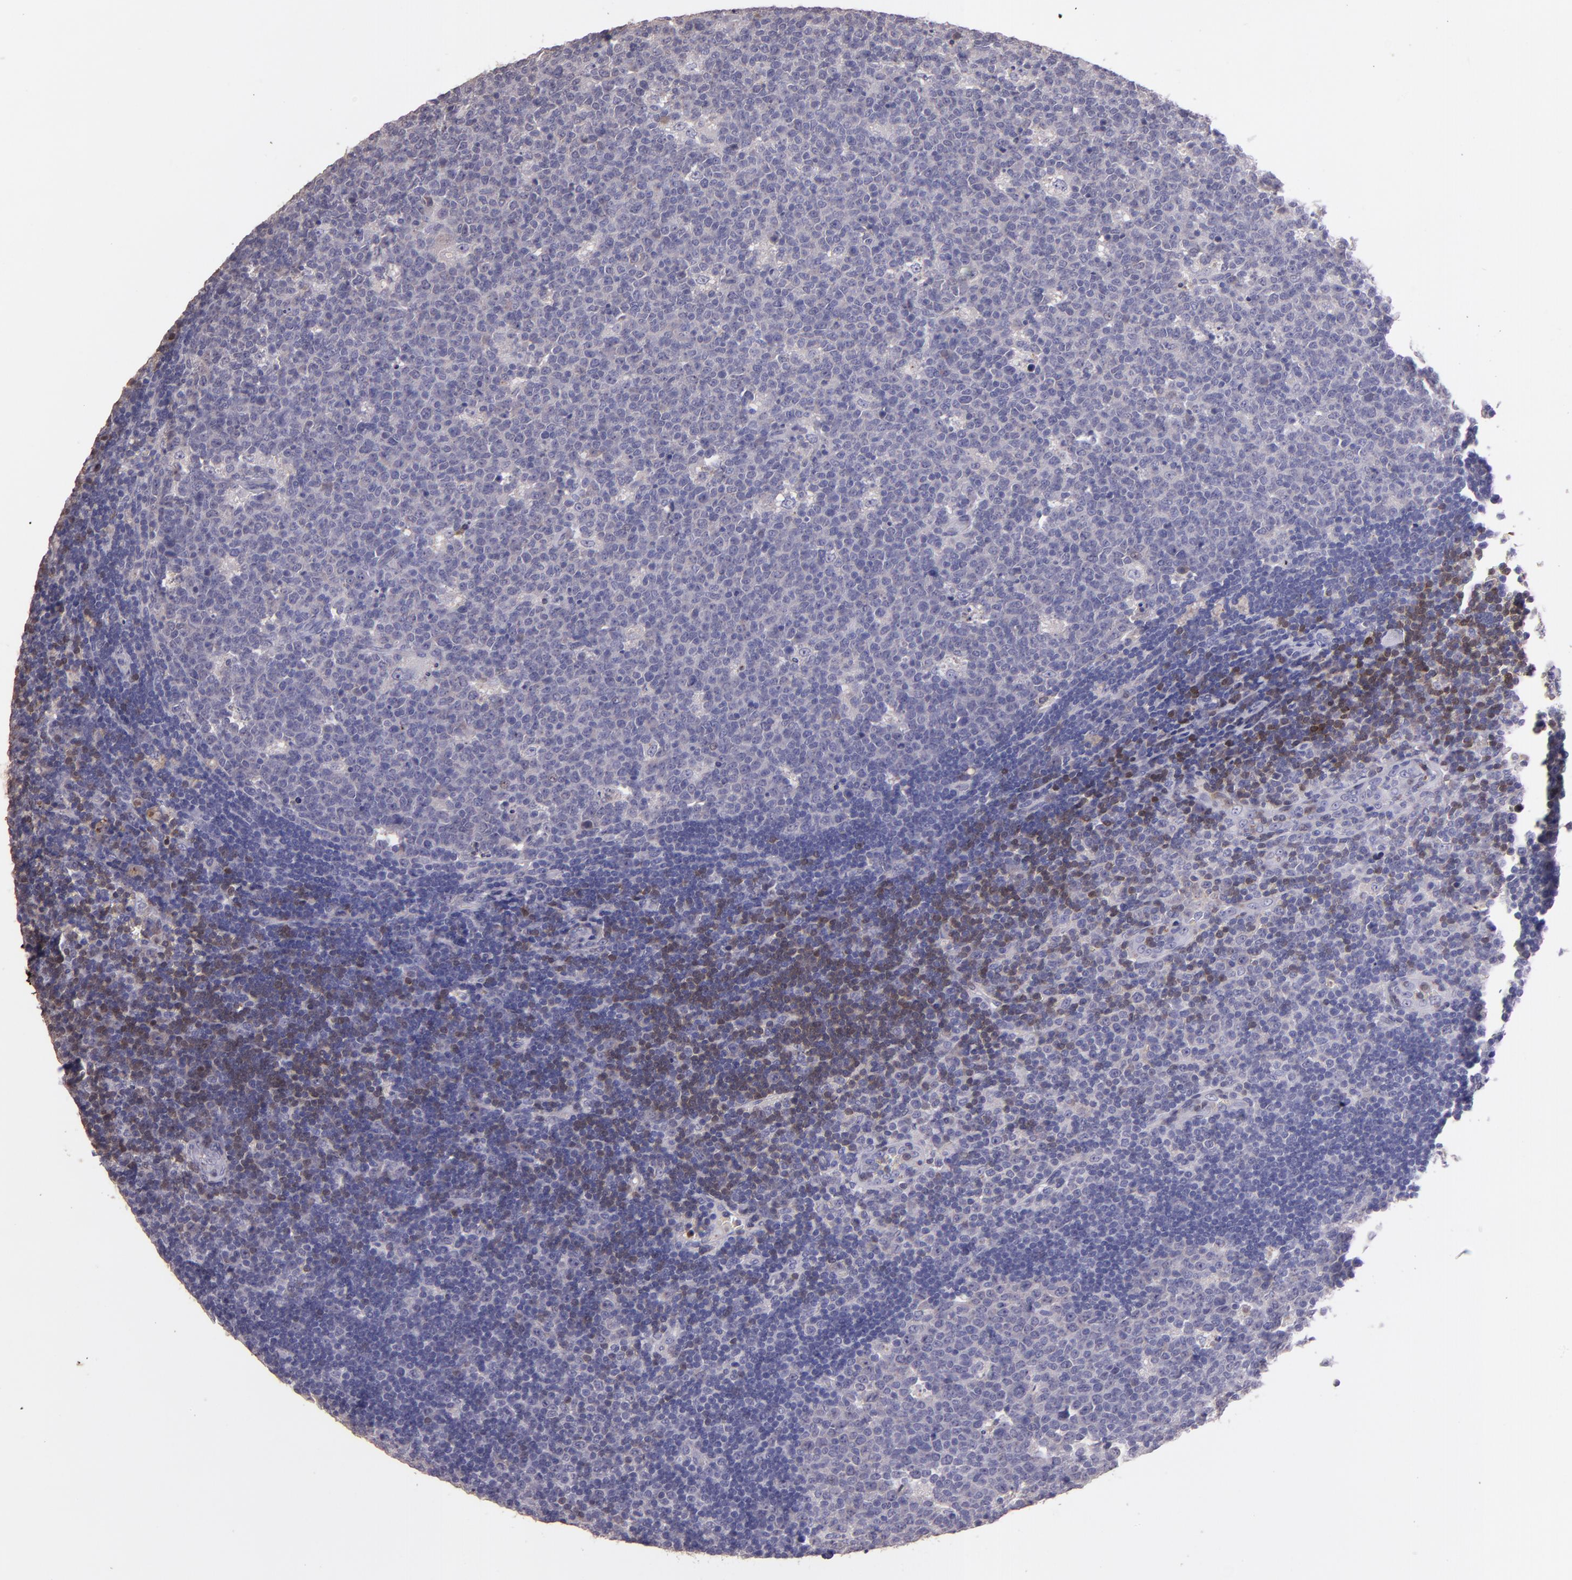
{"staining": {"intensity": "weak", "quantity": "<25%", "location": "cytoplasmic/membranous"}, "tissue": "lymph node", "cell_type": "Germinal center cells", "image_type": "normal", "snomed": [{"axis": "morphology", "description": "Normal tissue, NOS"}, {"axis": "topography", "description": "Lymph node"}, {"axis": "topography", "description": "Salivary gland"}], "caption": "This is a photomicrograph of IHC staining of unremarkable lymph node, which shows no expression in germinal center cells.", "gene": "PAPPA", "patient": {"sex": "male", "age": 8}}